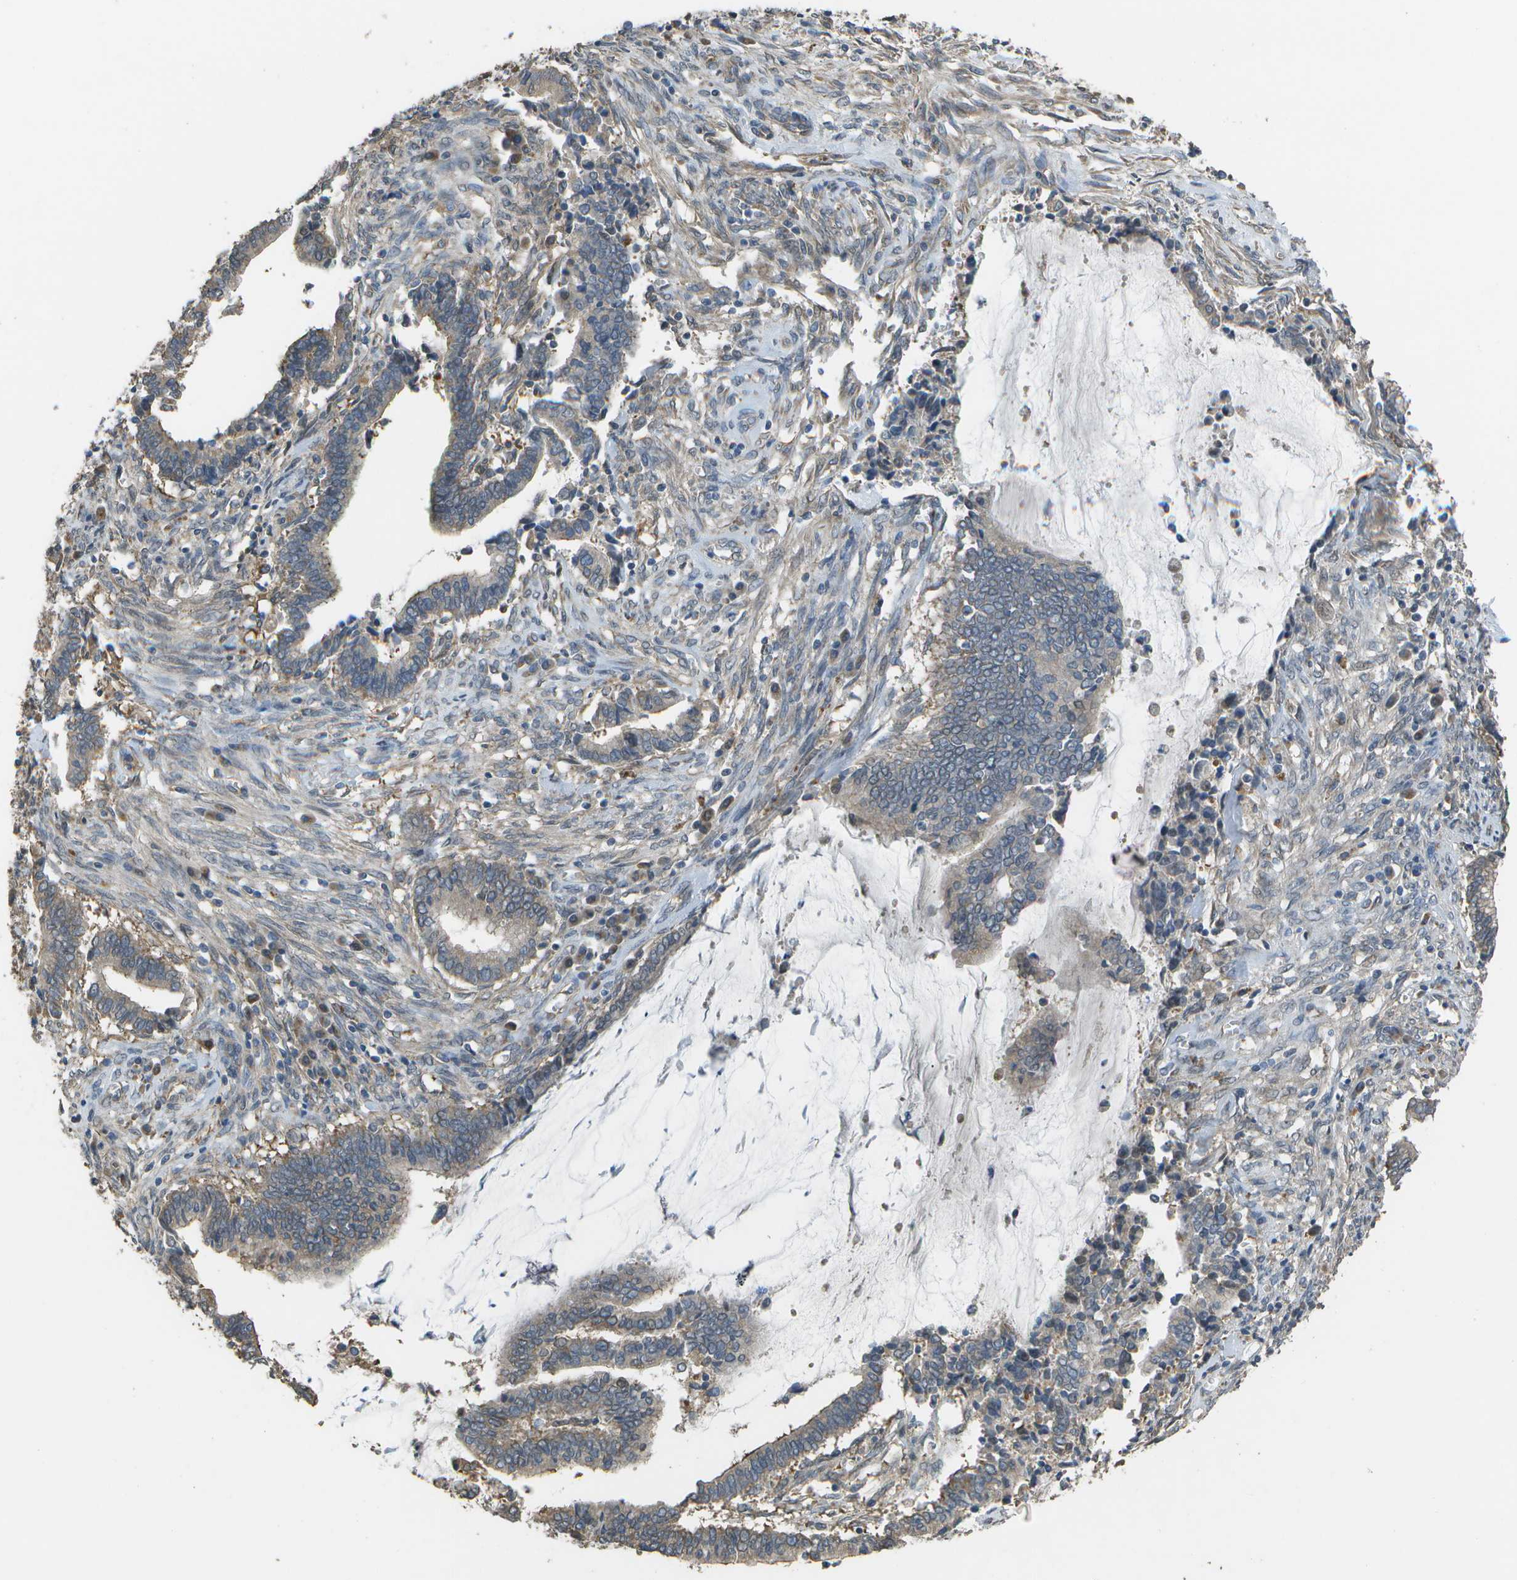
{"staining": {"intensity": "moderate", "quantity": "<25%", "location": "cytoplasmic/membranous"}, "tissue": "cervical cancer", "cell_type": "Tumor cells", "image_type": "cancer", "snomed": [{"axis": "morphology", "description": "Adenocarcinoma, NOS"}, {"axis": "topography", "description": "Cervix"}], "caption": "Adenocarcinoma (cervical) stained with DAB (3,3'-diaminobenzidine) IHC demonstrates low levels of moderate cytoplasmic/membranous staining in approximately <25% of tumor cells.", "gene": "CLNS1A", "patient": {"sex": "female", "age": 44}}